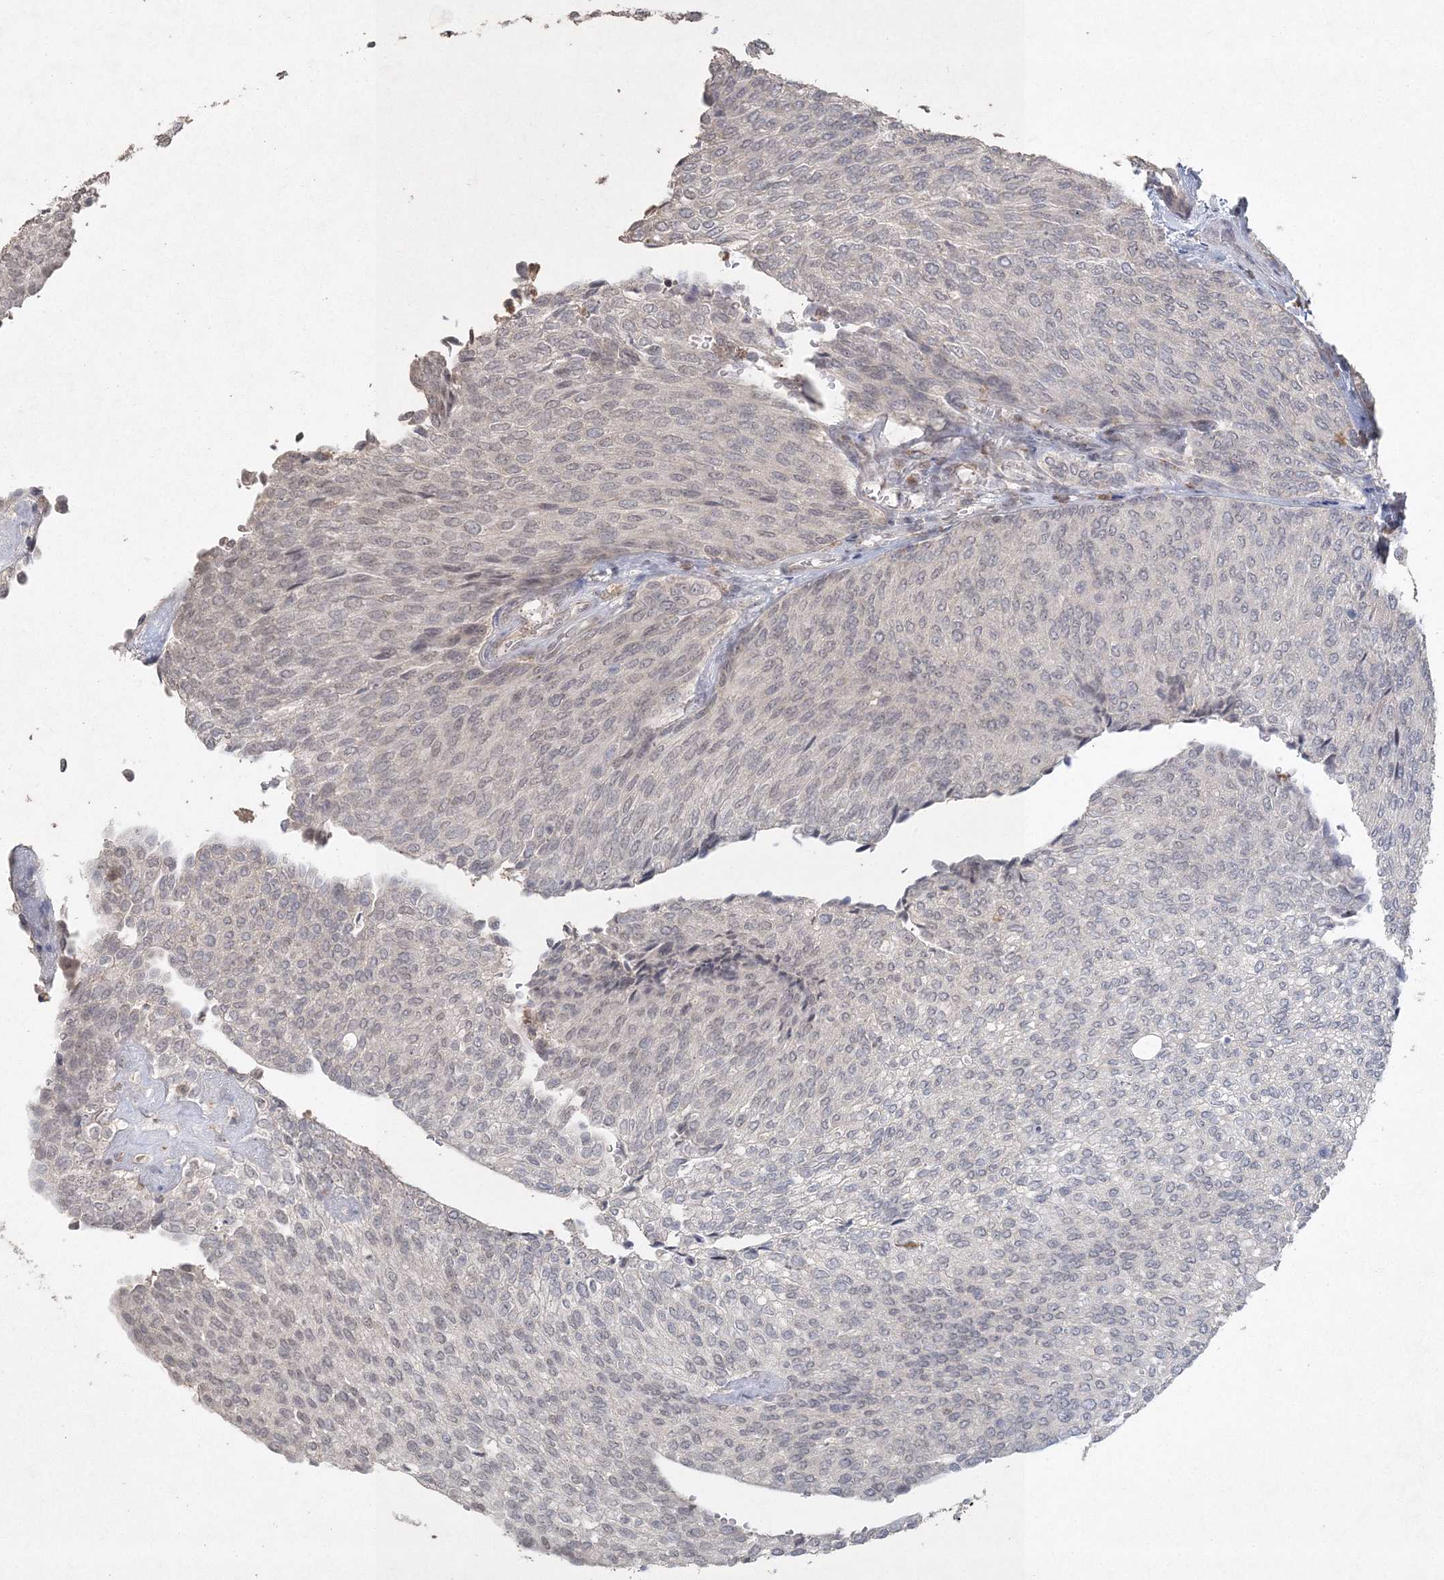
{"staining": {"intensity": "negative", "quantity": "none", "location": "none"}, "tissue": "urothelial cancer", "cell_type": "Tumor cells", "image_type": "cancer", "snomed": [{"axis": "morphology", "description": "Urothelial carcinoma, Low grade"}, {"axis": "topography", "description": "Urinary bladder"}], "caption": "This is a histopathology image of immunohistochemistry (IHC) staining of urothelial cancer, which shows no staining in tumor cells.", "gene": "UIMC1", "patient": {"sex": "female", "age": 79}}